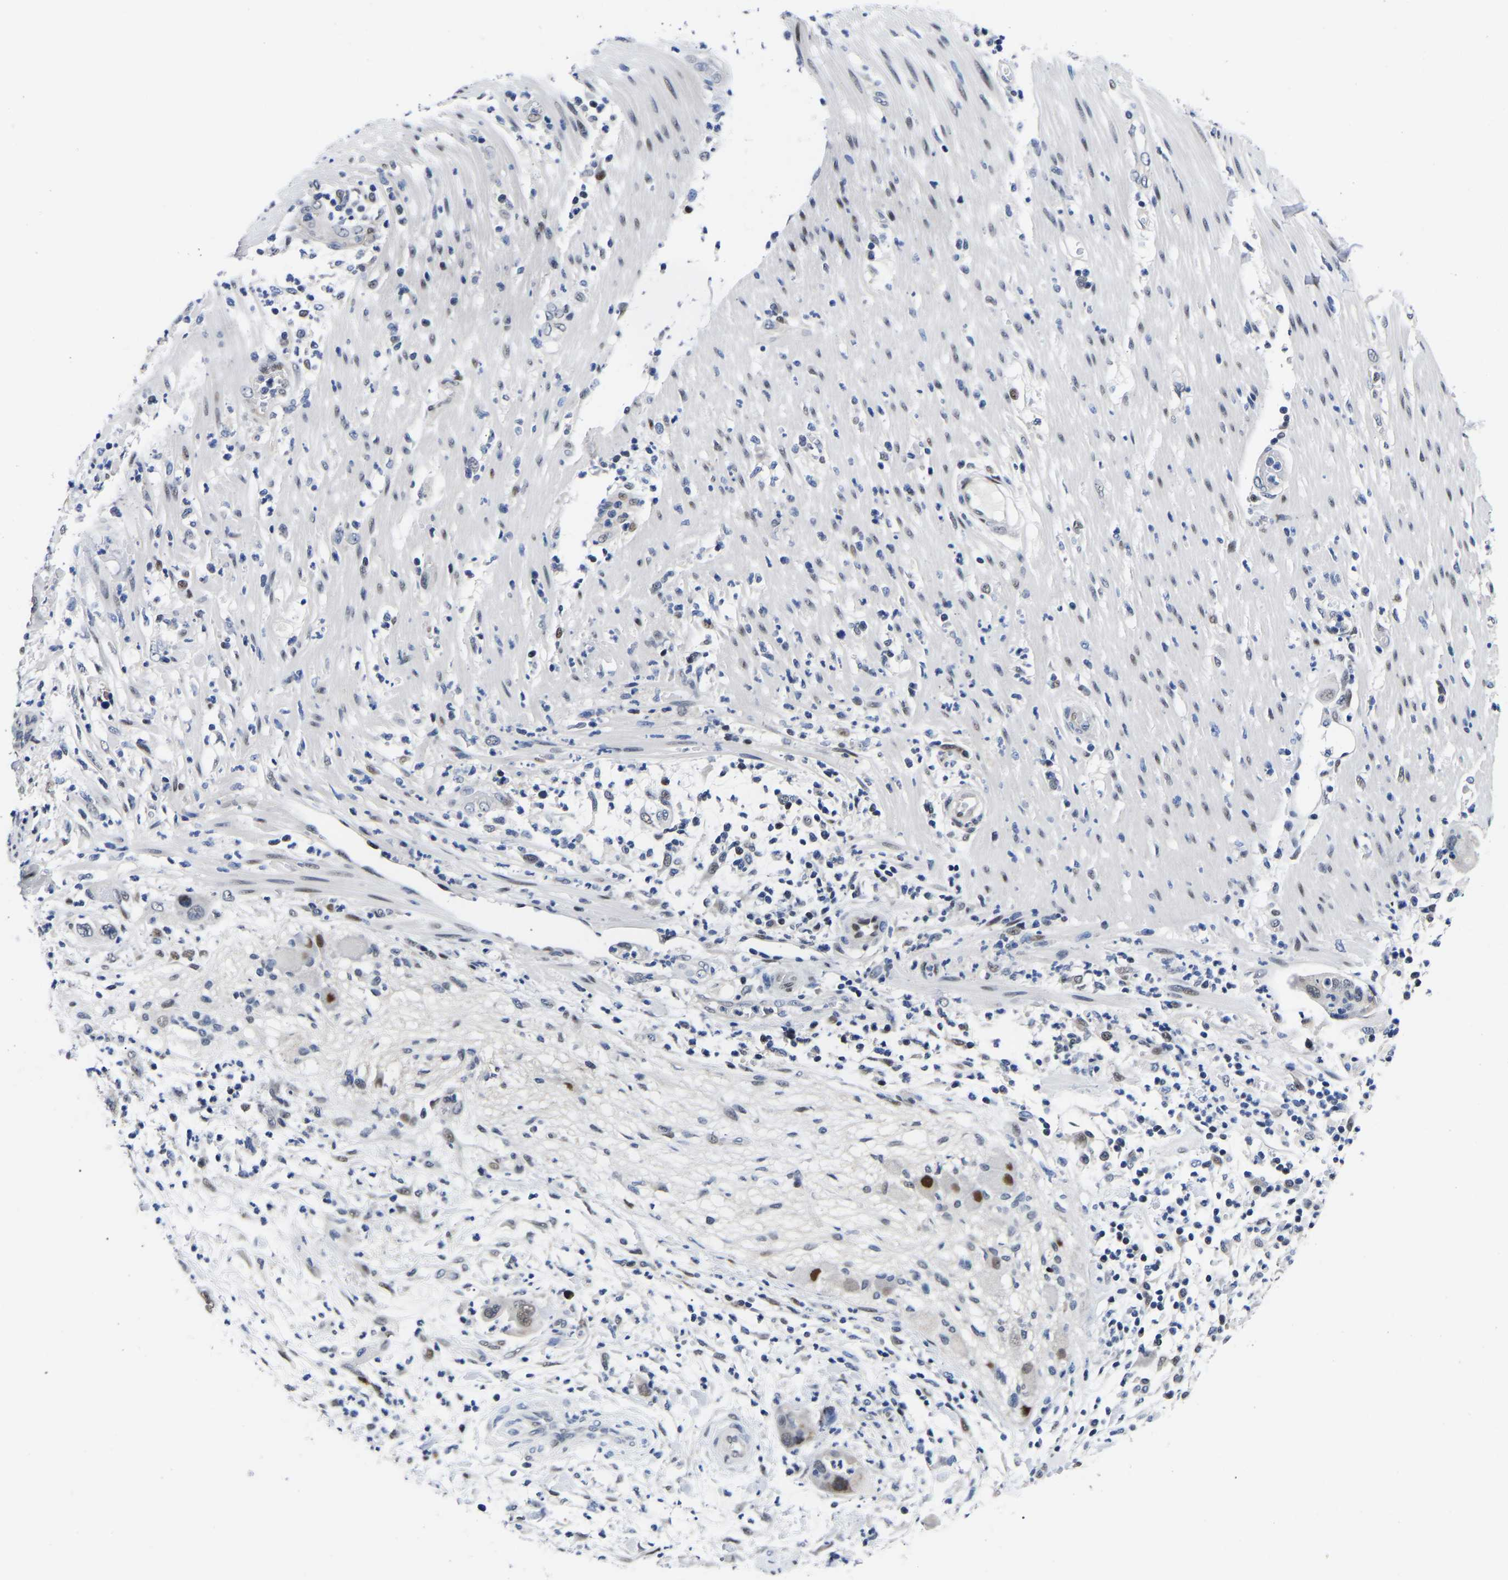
{"staining": {"intensity": "strong", "quantity": "<25%", "location": "nuclear"}, "tissue": "pancreatic cancer", "cell_type": "Tumor cells", "image_type": "cancer", "snomed": [{"axis": "morphology", "description": "Adenocarcinoma, NOS"}, {"axis": "topography", "description": "Pancreas"}], "caption": "Tumor cells display medium levels of strong nuclear positivity in about <25% of cells in pancreatic adenocarcinoma. Immunohistochemistry stains the protein of interest in brown and the nuclei are stained blue.", "gene": "PTRHD1", "patient": {"sex": "female", "age": 71}}